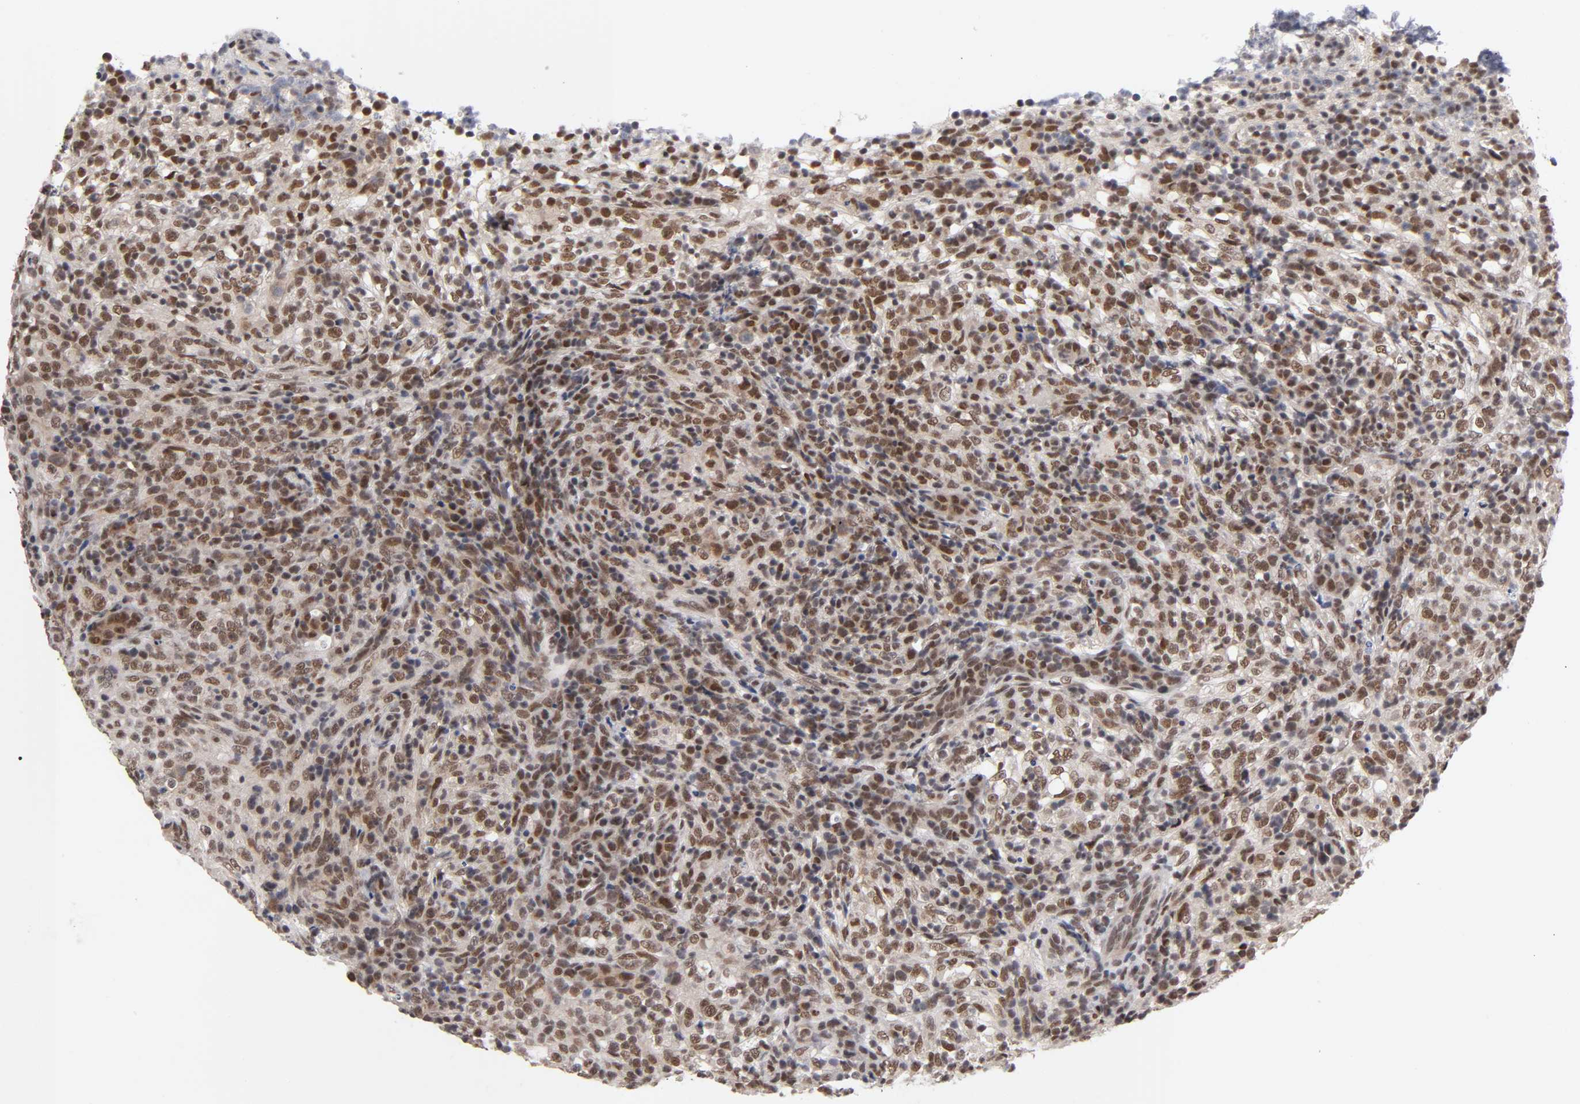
{"staining": {"intensity": "strong", "quantity": ">75%", "location": "cytoplasmic/membranous,nuclear"}, "tissue": "lymphoma", "cell_type": "Tumor cells", "image_type": "cancer", "snomed": [{"axis": "morphology", "description": "Malignant lymphoma, non-Hodgkin's type, High grade"}, {"axis": "topography", "description": "Lymph node"}], "caption": "Human high-grade malignant lymphoma, non-Hodgkin's type stained with a brown dye demonstrates strong cytoplasmic/membranous and nuclear positive staining in about >75% of tumor cells.", "gene": "EP300", "patient": {"sex": "female", "age": 76}}